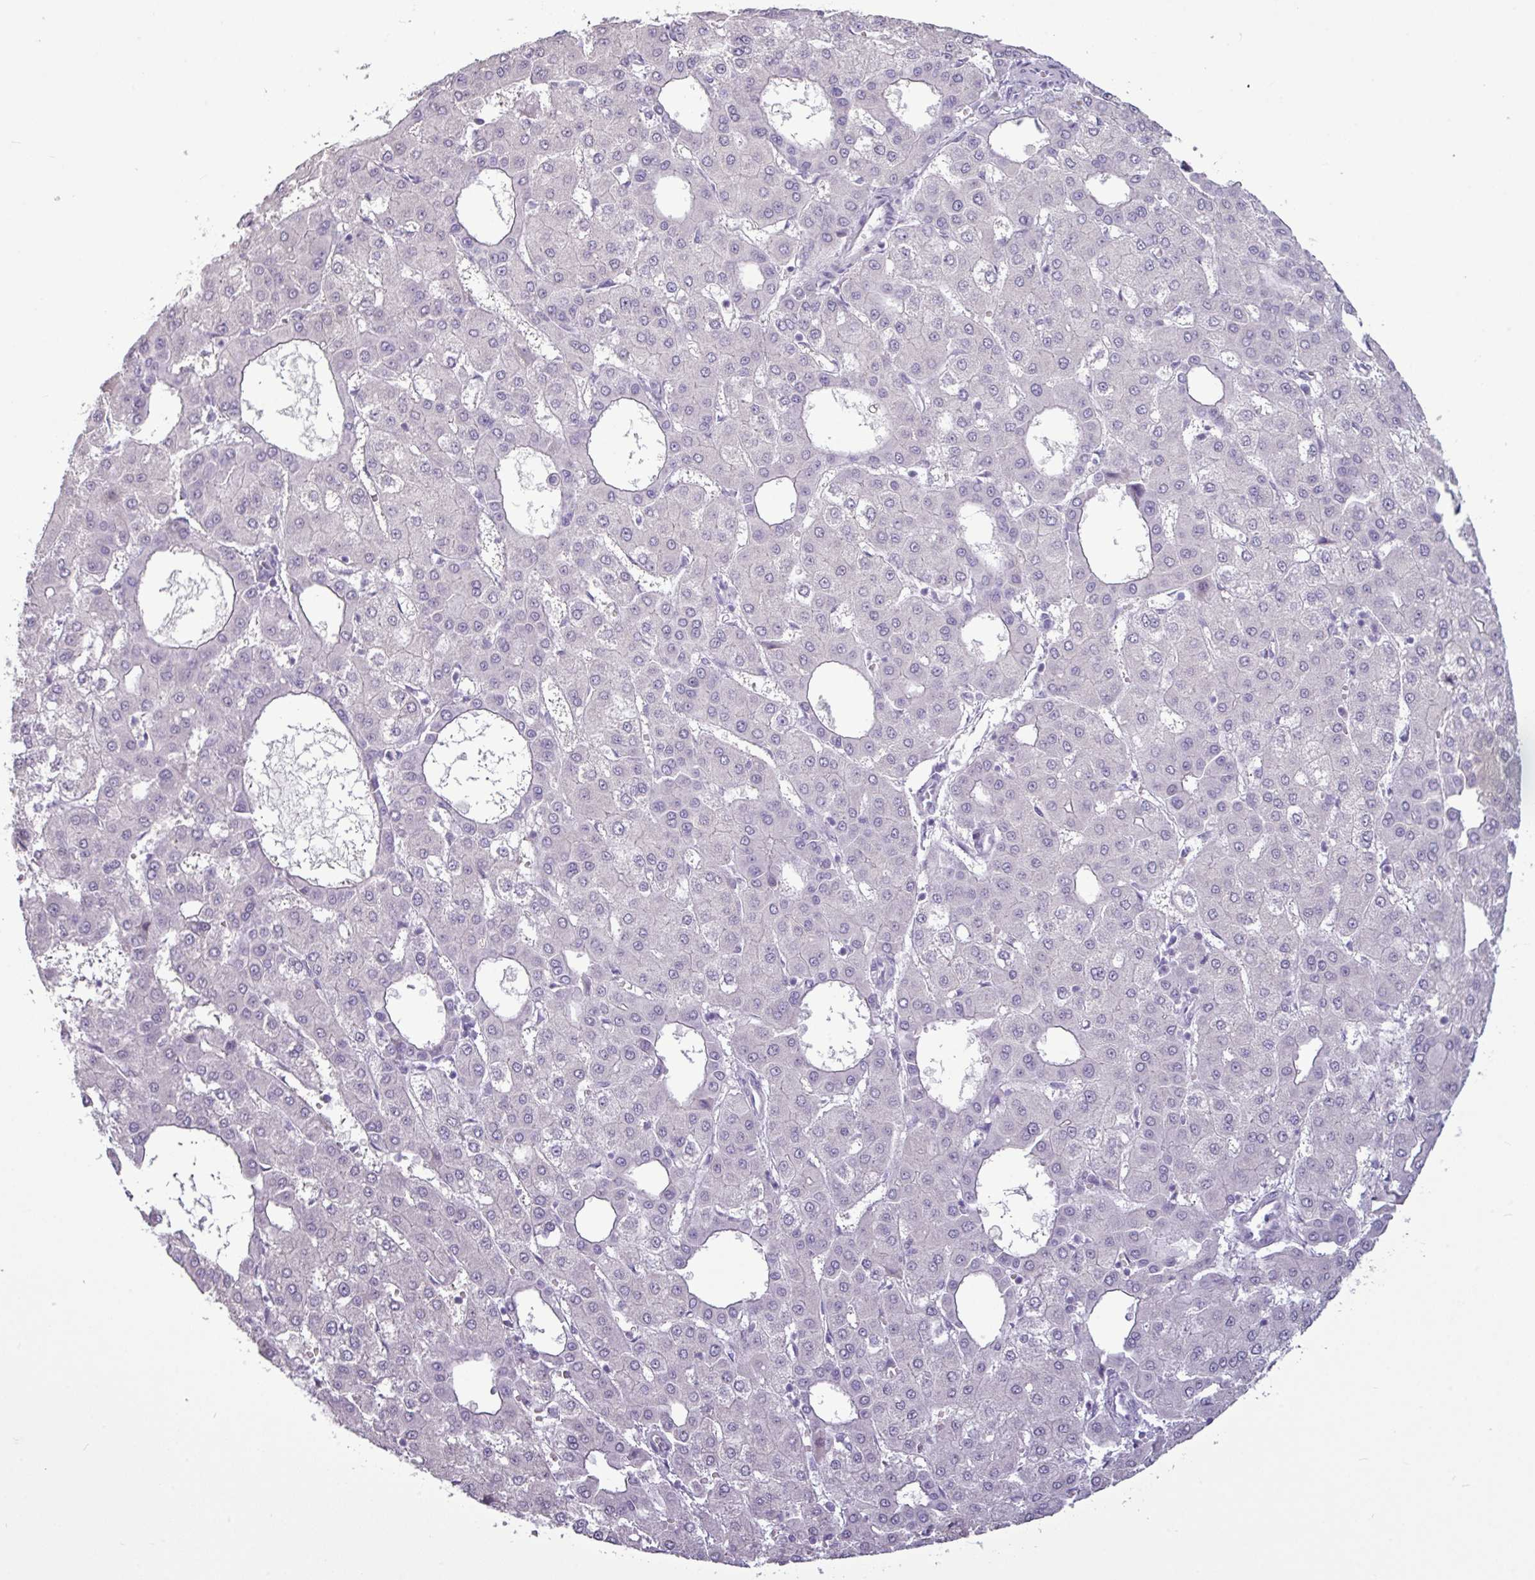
{"staining": {"intensity": "negative", "quantity": "none", "location": "none"}, "tissue": "liver cancer", "cell_type": "Tumor cells", "image_type": "cancer", "snomed": [{"axis": "morphology", "description": "Carcinoma, Hepatocellular, NOS"}, {"axis": "topography", "description": "Liver"}], "caption": "DAB (3,3'-diaminobenzidine) immunohistochemical staining of human liver hepatocellular carcinoma reveals no significant staining in tumor cells. (IHC, brightfield microscopy, high magnification).", "gene": "AMY2A", "patient": {"sex": "male", "age": 47}}